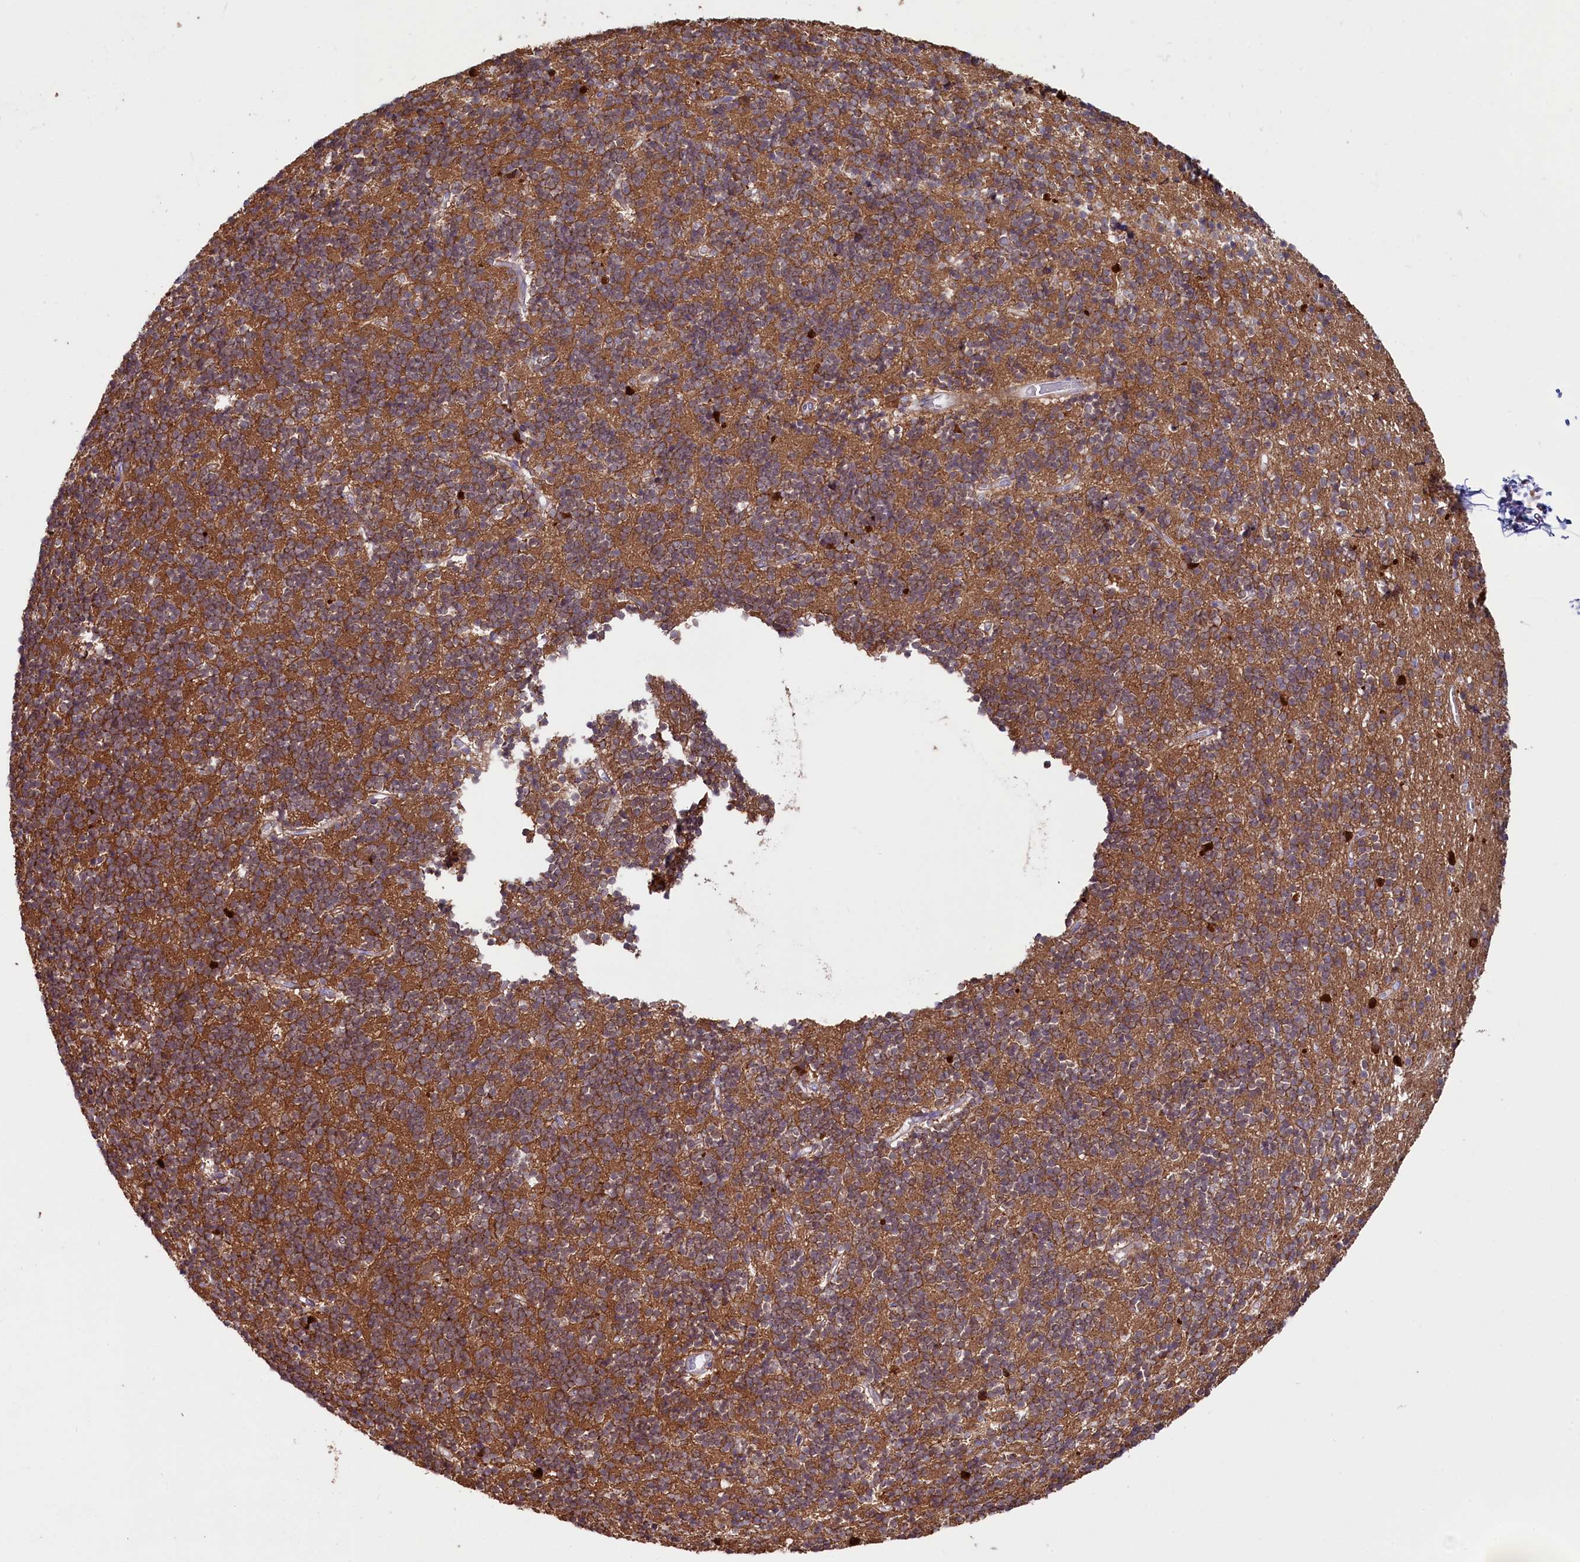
{"staining": {"intensity": "moderate", "quantity": "25%-75%", "location": "cytoplasmic/membranous"}, "tissue": "cerebellum", "cell_type": "Cells in granular layer", "image_type": "normal", "snomed": [{"axis": "morphology", "description": "Normal tissue, NOS"}, {"axis": "topography", "description": "Cerebellum"}], "caption": "Immunohistochemistry (DAB (3,3'-diaminobenzidine)) staining of unremarkable human cerebellum shows moderate cytoplasmic/membranous protein staining in about 25%-75% of cells in granular layer.", "gene": "GPR108", "patient": {"sex": "male", "age": 54}}